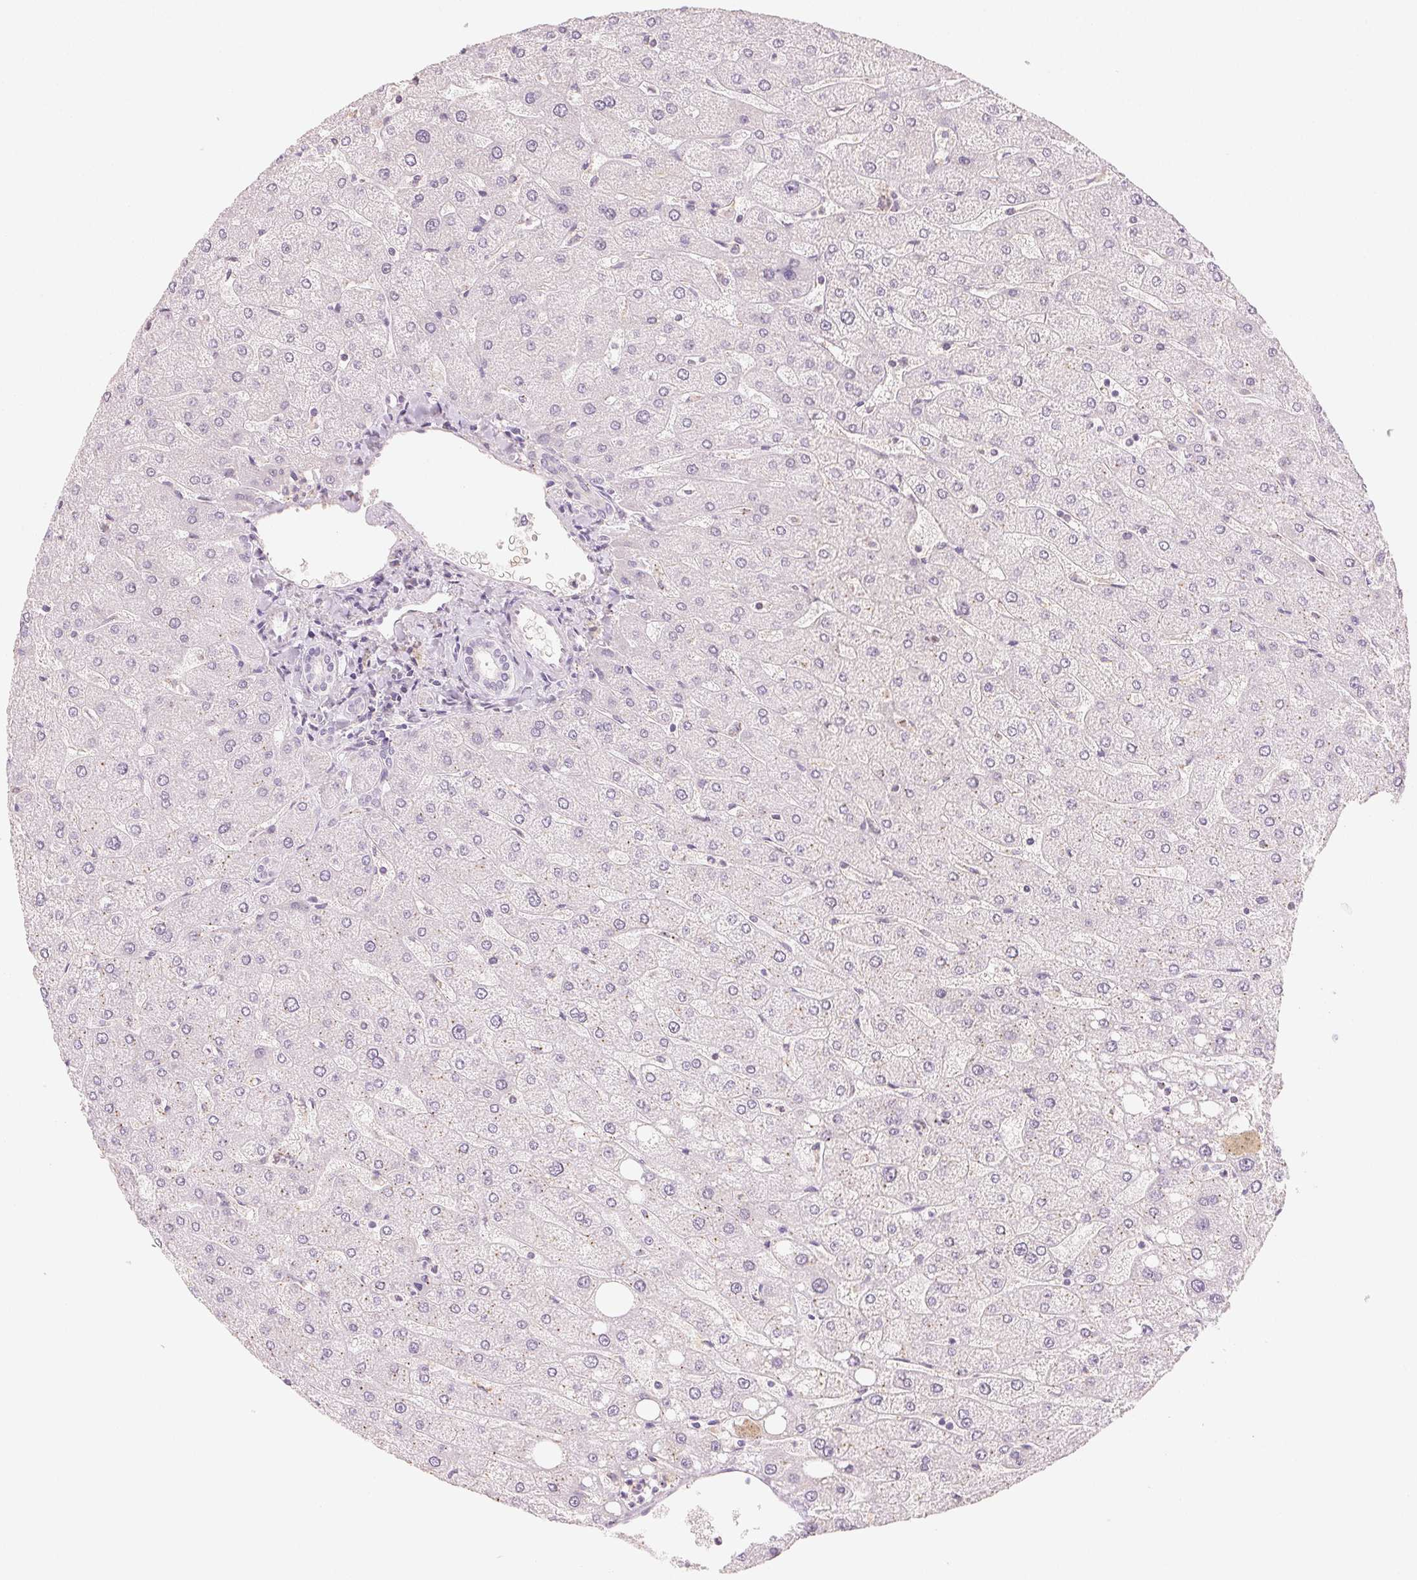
{"staining": {"intensity": "negative", "quantity": "none", "location": "none"}, "tissue": "liver", "cell_type": "Cholangiocytes", "image_type": "normal", "snomed": [{"axis": "morphology", "description": "Normal tissue, NOS"}, {"axis": "topography", "description": "Liver"}], "caption": "This photomicrograph is of unremarkable liver stained with immunohistochemistry (IHC) to label a protein in brown with the nuclei are counter-stained blue. There is no staining in cholangiocytes. The staining is performed using DAB brown chromogen with nuclei counter-stained in using hematoxylin.", "gene": "HOXB13", "patient": {"sex": "male", "age": 67}}